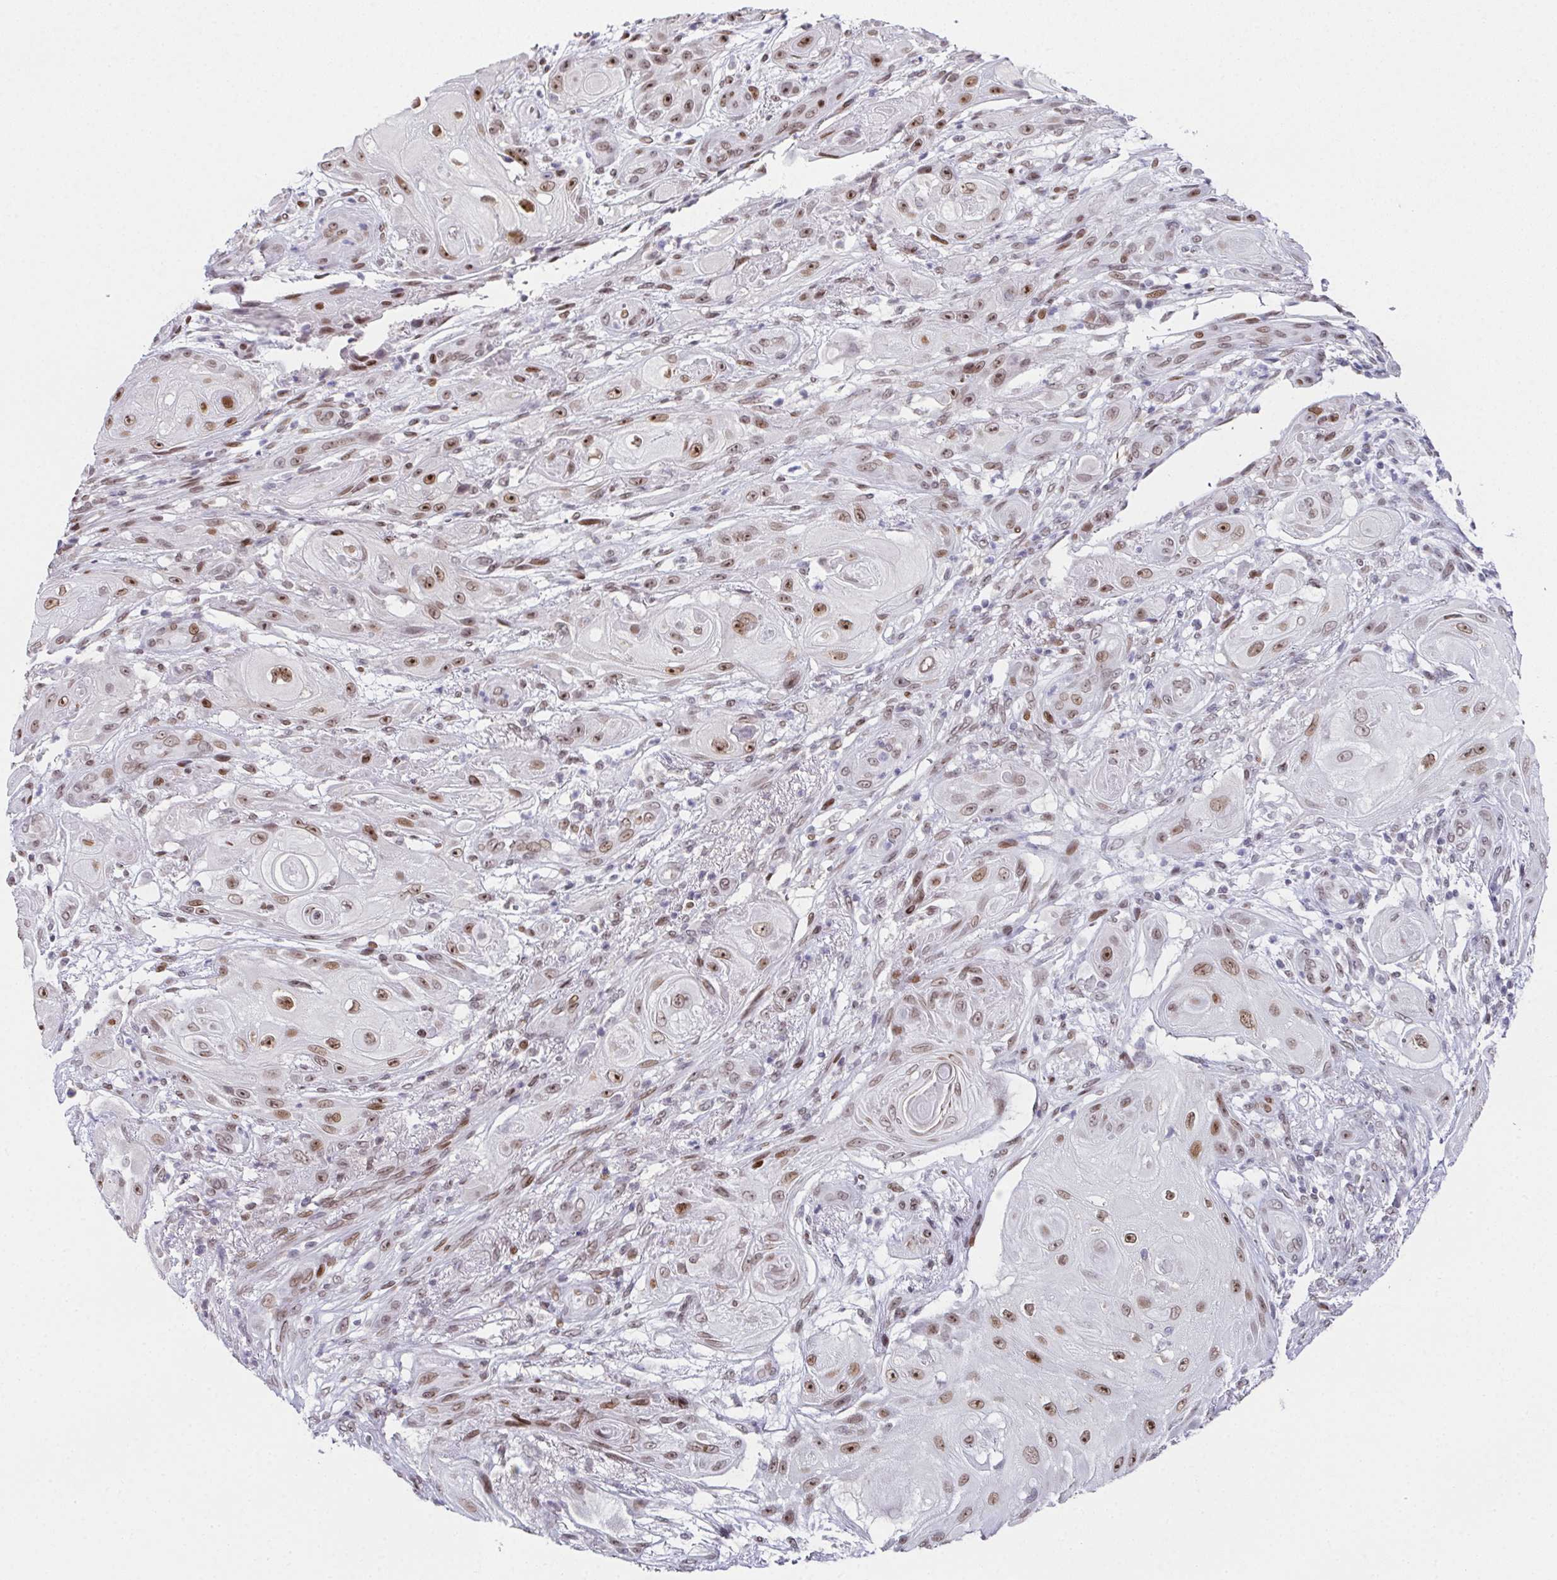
{"staining": {"intensity": "moderate", "quantity": ">75%", "location": "nuclear"}, "tissue": "skin cancer", "cell_type": "Tumor cells", "image_type": "cancer", "snomed": [{"axis": "morphology", "description": "Squamous cell carcinoma, NOS"}, {"axis": "topography", "description": "Skin"}], "caption": "High-power microscopy captured an immunohistochemistry photomicrograph of skin cancer (squamous cell carcinoma), revealing moderate nuclear expression in approximately >75% of tumor cells. The staining was performed using DAB (3,3'-diaminobenzidine), with brown indicating positive protein expression. Nuclei are stained blue with hematoxylin.", "gene": "RB1", "patient": {"sex": "male", "age": 62}}